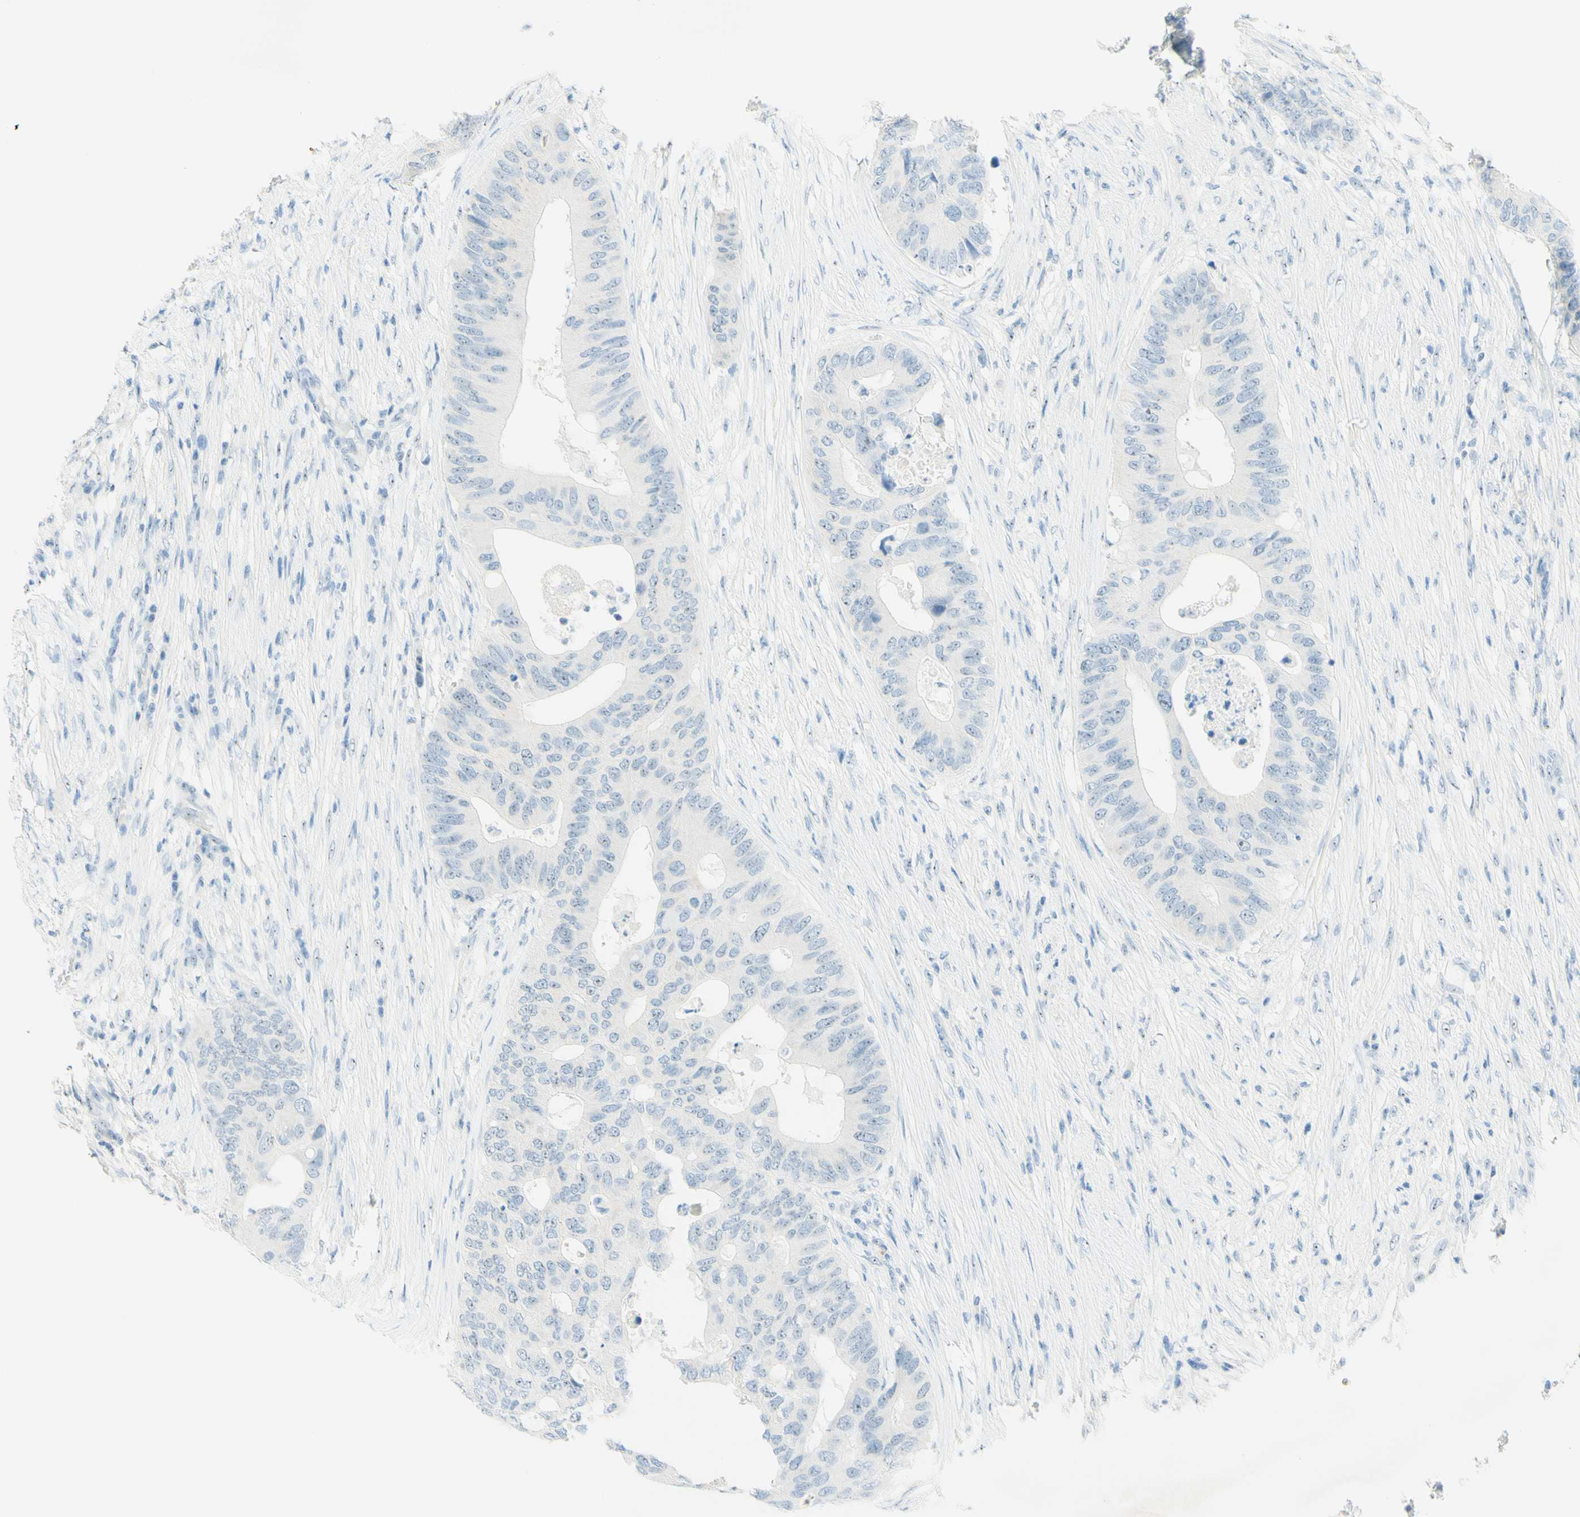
{"staining": {"intensity": "negative", "quantity": "none", "location": "none"}, "tissue": "colorectal cancer", "cell_type": "Tumor cells", "image_type": "cancer", "snomed": [{"axis": "morphology", "description": "Adenocarcinoma, NOS"}, {"axis": "topography", "description": "Colon"}], "caption": "High power microscopy image of an immunohistochemistry micrograph of colorectal cancer, revealing no significant staining in tumor cells.", "gene": "FMR1NB", "patient": {"sex": "male", "age": 71}}